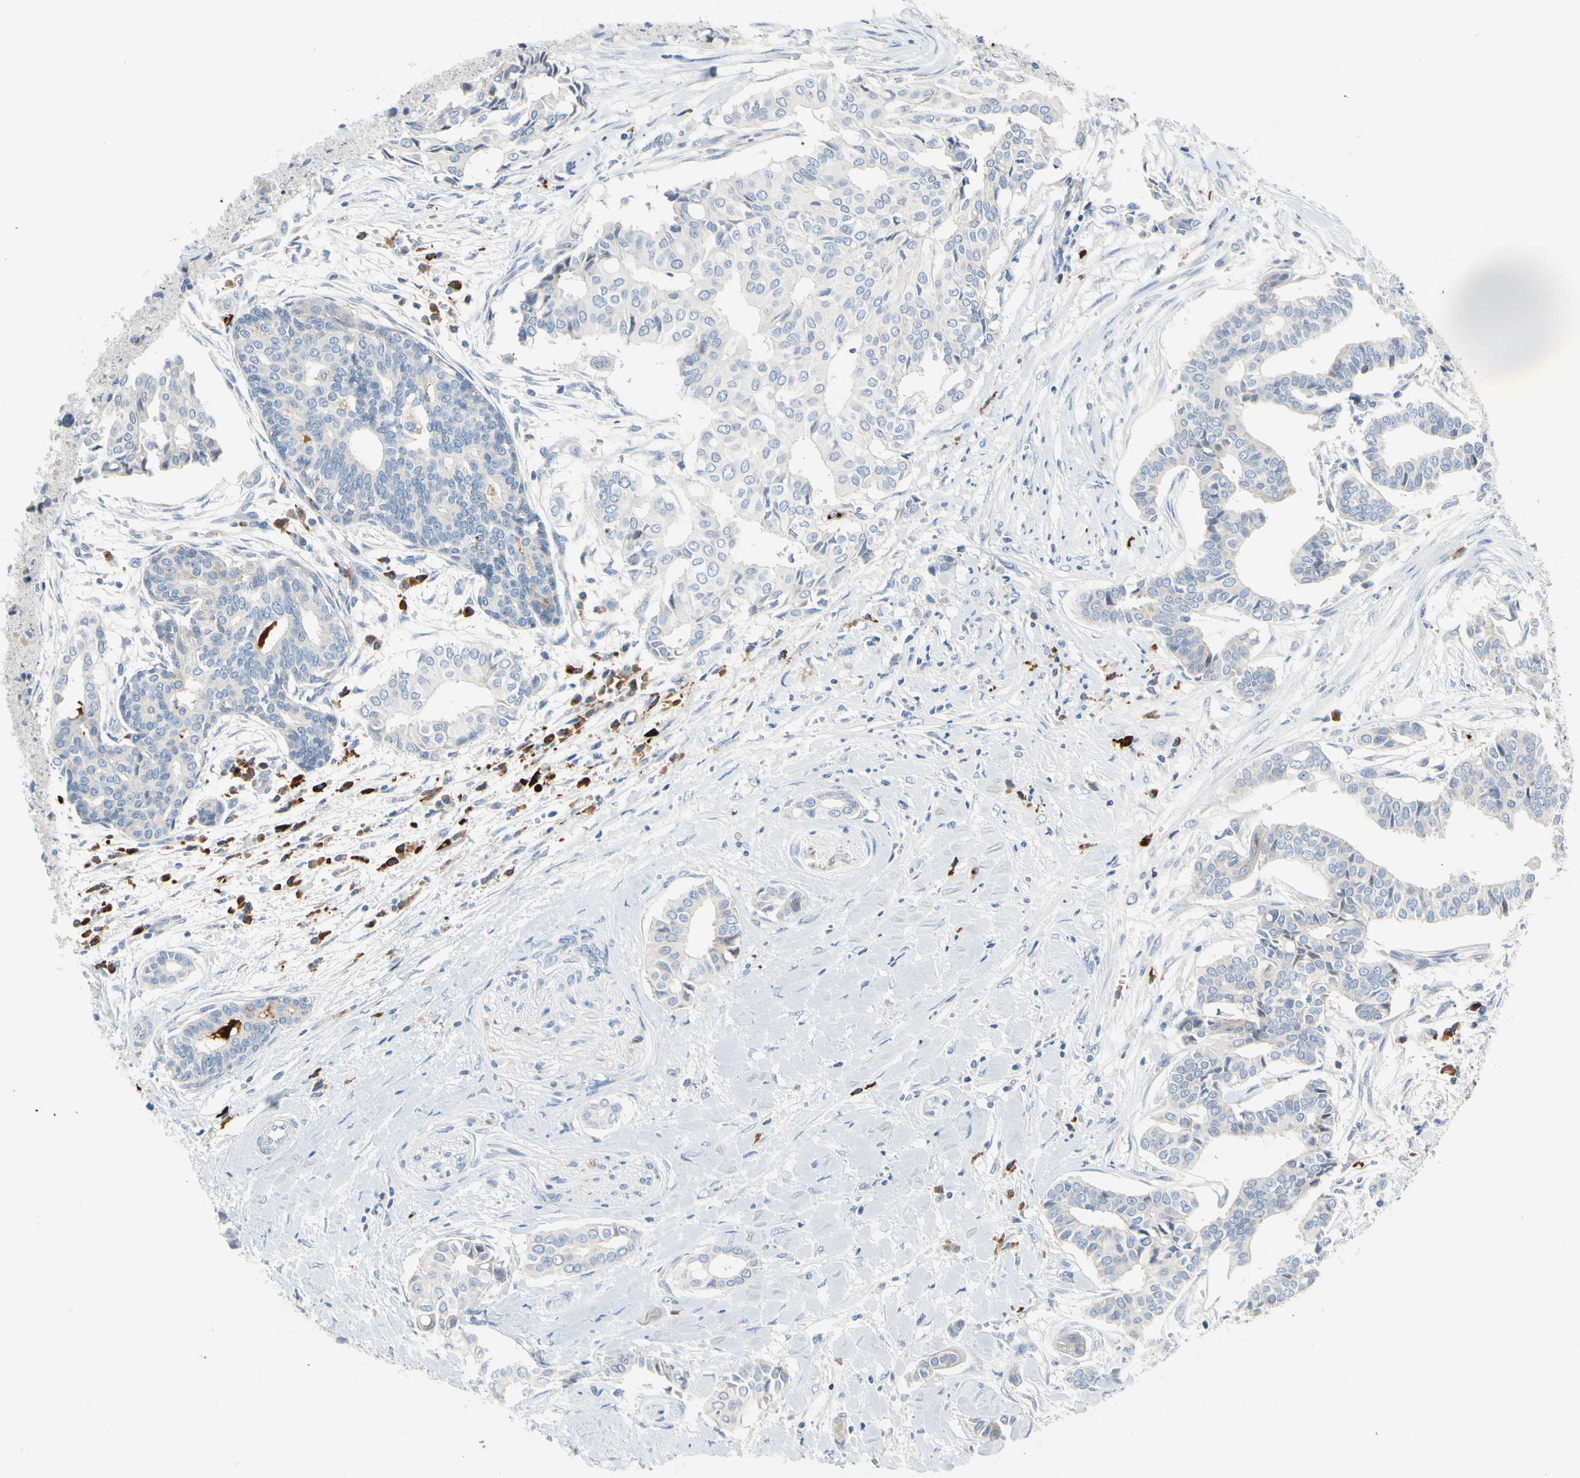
{"staining": {"intensity": "negative", "quantity": "none", "location": "none"}, "tissue": "head and neck cancer", "cell_type": "Tumor cells", "image_type": "cancer", "snomed": [{"axis": "morphology", "description": "Adenocarcinoma, NOS"}, {"axis": "topography", "description": "Salivary gland"}, {"axis": "topography", "description": "Head-Neck"}], "caption": "High magnification brightfield microscopy of head and neck adenocarcinoma stained with DAB (3,3'-diaminobenzidine) (brown) and counterstained with hematoxylin (blue): tumor cells show no significant staining. The staining was performed using DAB (3,3'-diaminobenzidine) to visualize the protein expression in brown, while the nuclei were stained in blue with hematoxylin (Magnification: 20x).", "gene": "PPBP", "patient": {"sex": "female", "age": 59}}